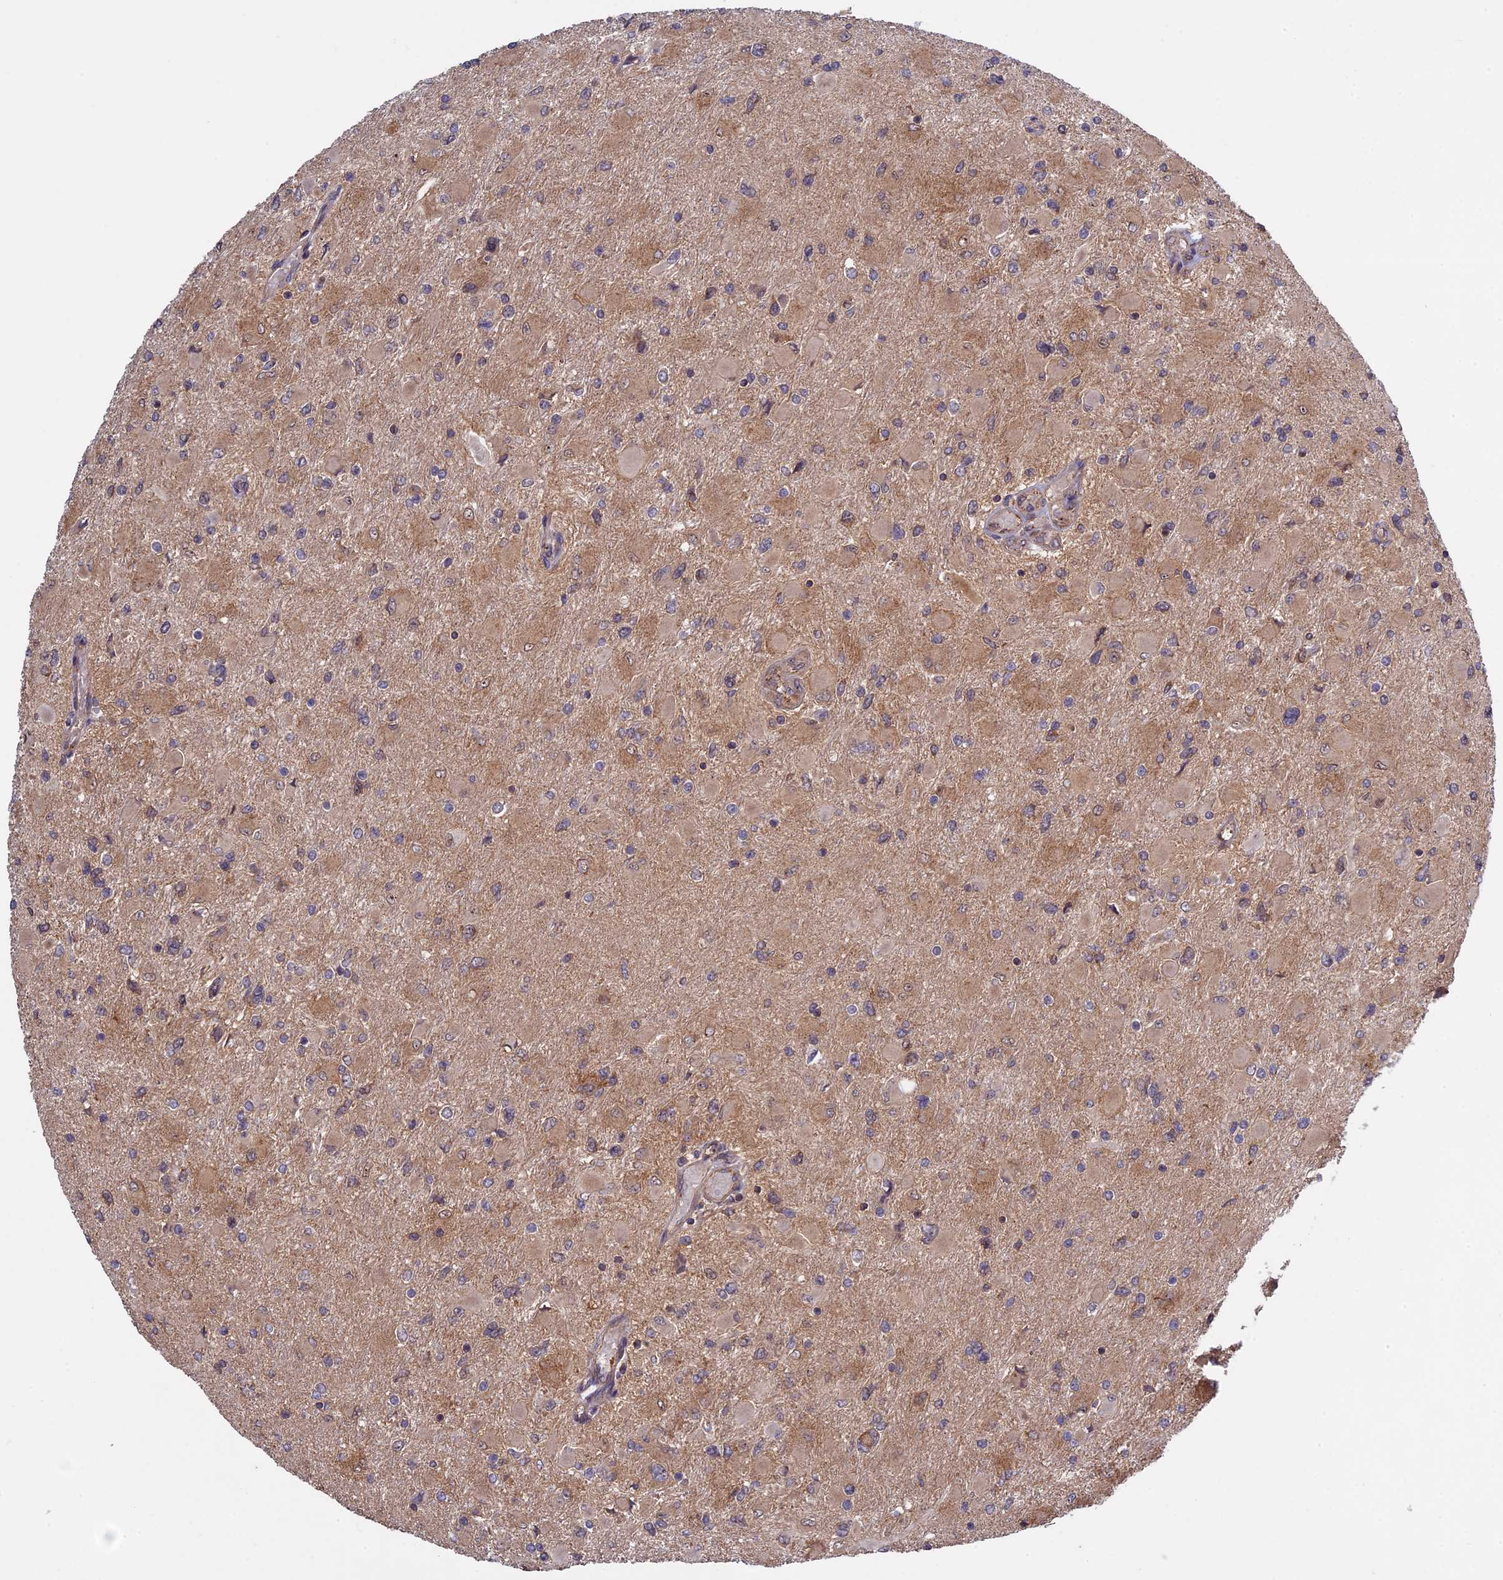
{"staining": {"intensity": "weak", "quantity": "25%-75%", "location": "cytoplasmic/membranous"}, "tissue": "glioma", "cell_type": "Tumor cells", "image_type": "cancer", "snomed": [{"axis": "morphology", "description": "Glioma, malignant, High grade"}, {"axis": "topography", "description": "Cerebral cortex"}], "caption": "High-power microscopy captured an IHC image of malignant glioma (high-grade), revealing weak cytoplasmic/membranous positivity in about 25%-75% of tumor cells.", "gene": "FERMT1", "patient": {"sex": "female", "age": 36}}